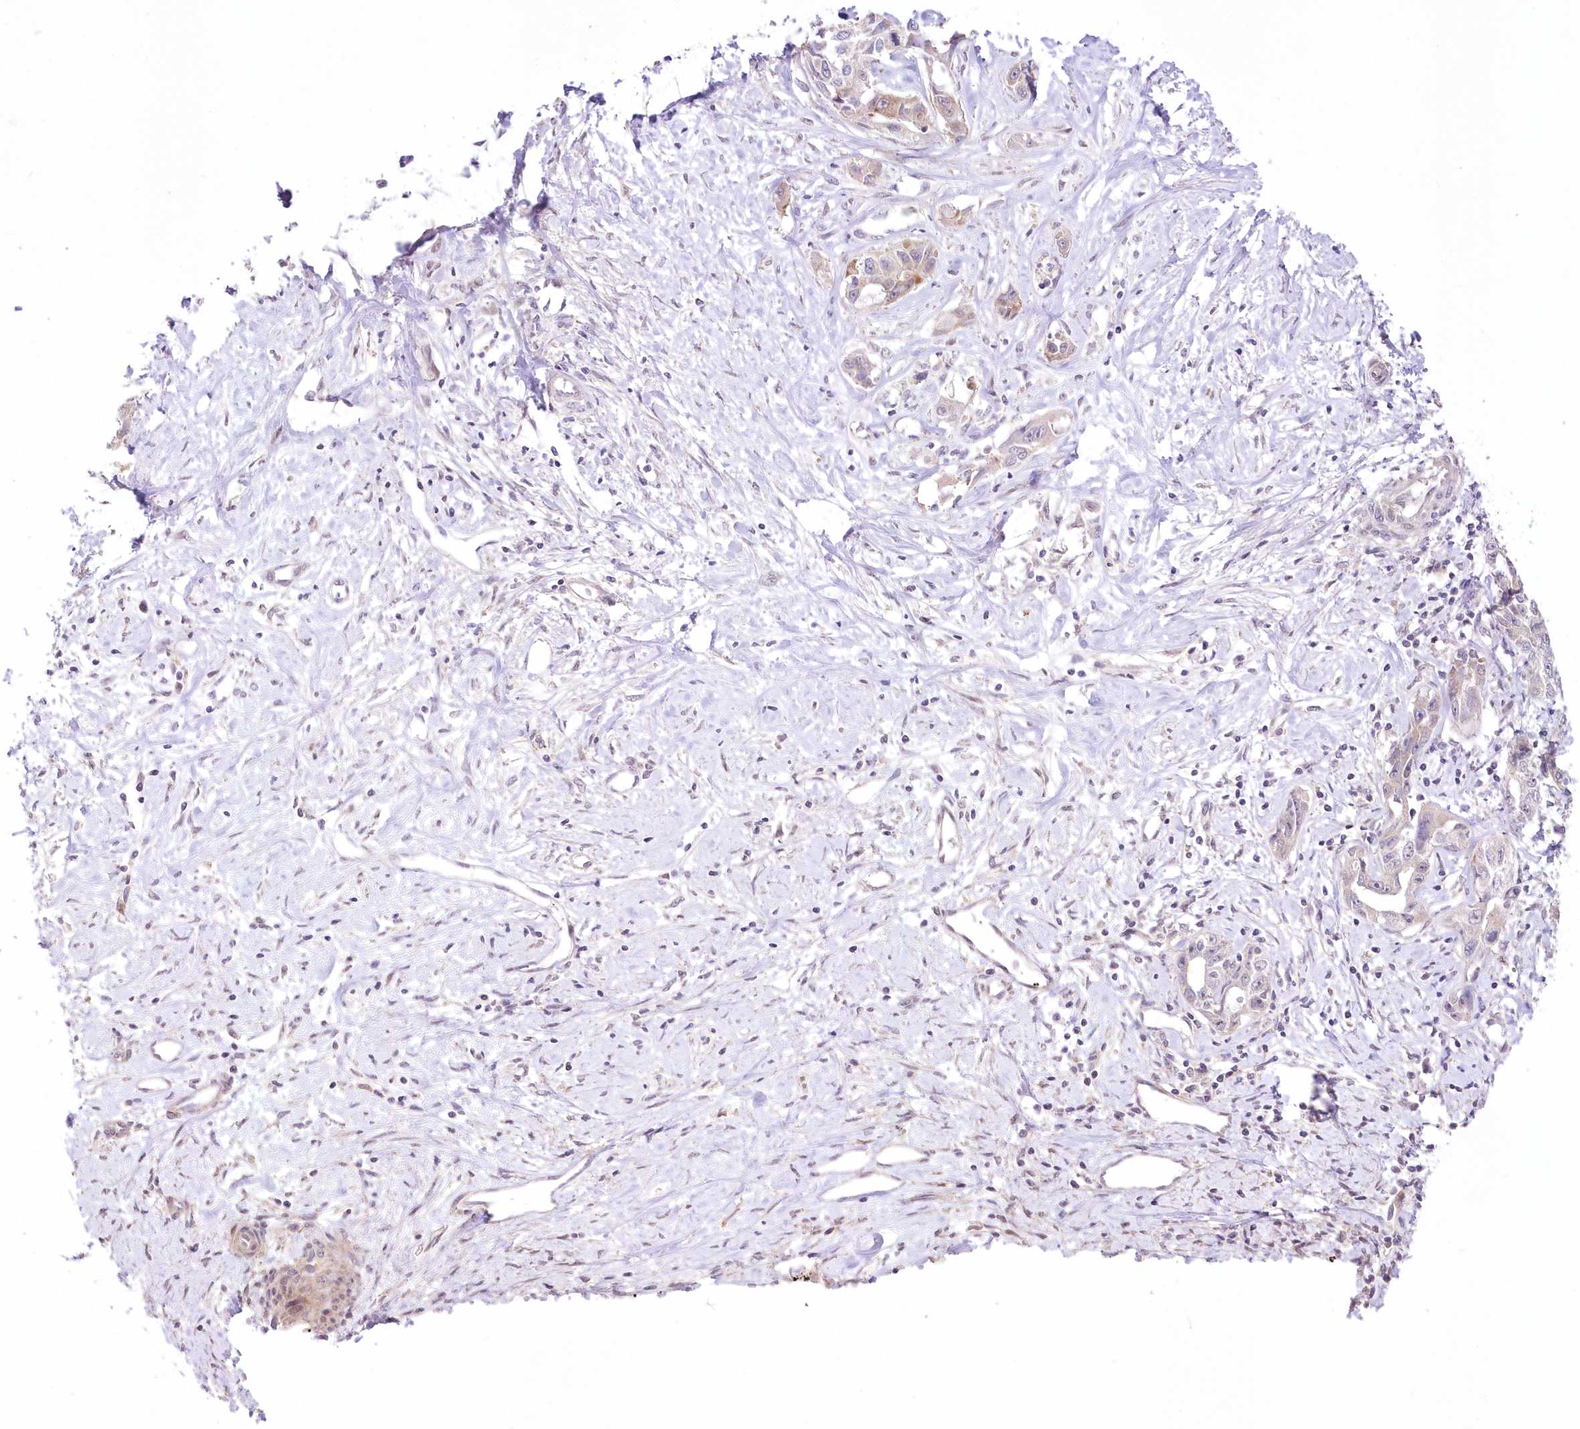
{"staining": {"intensity": "weak", "quantity": "<25%", "location": "cytoplasmic/membranous"}, "tissue": "liver cancer", "cell_type": "Tumor cells", "image_type": "cancer", "snomed": [{"axis": "morphology", "description": "Cholangiocarcinoma"}, {"axis": "topography", "description": "Liver"}], "caption": "High power microscopy micrograph of an immunohistochemistry micrograph of cholangiocarcinoma (liver), revealing no significant expression in tumor cells.", "gene": "FAM241B", "patient": {"sex": "male", "age": 59}}